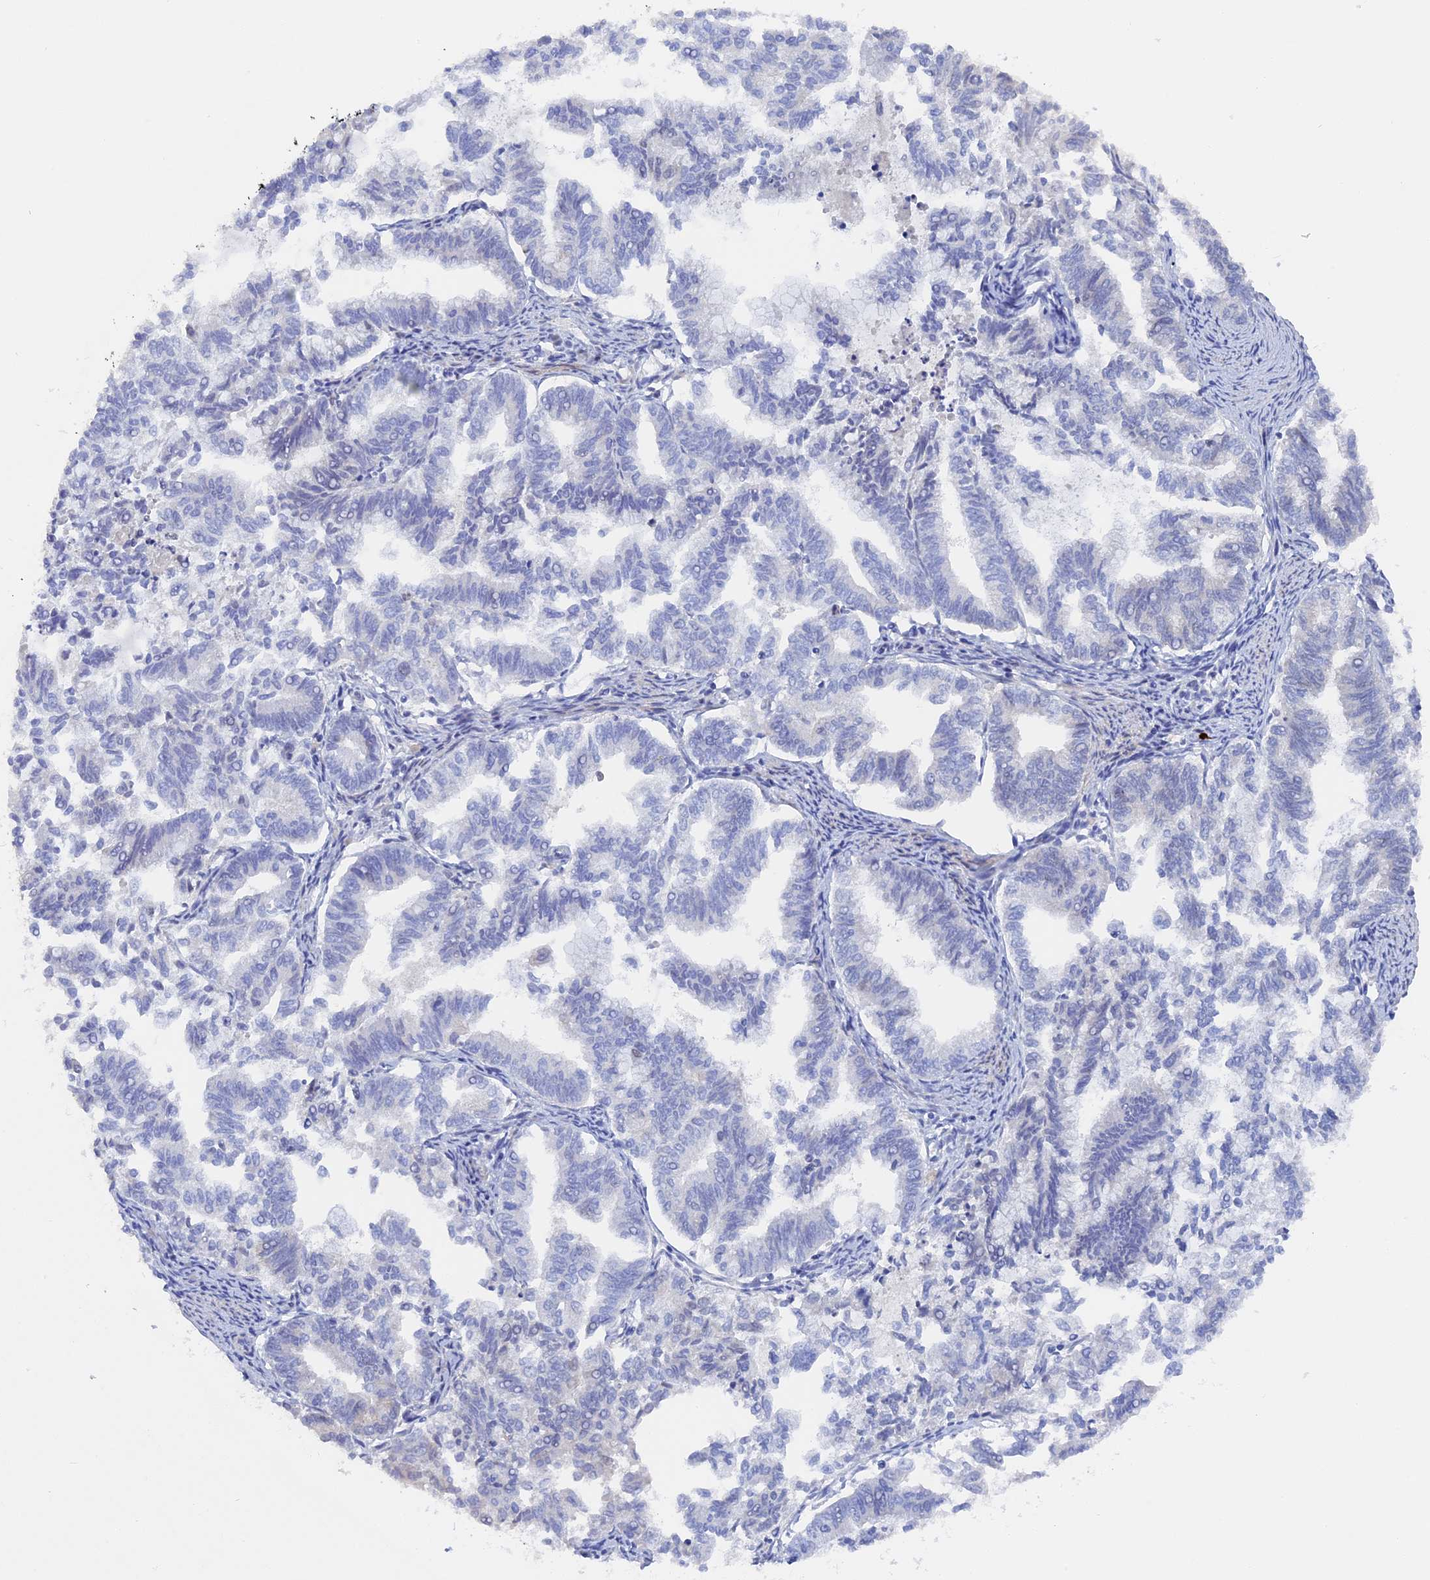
{"staining": {"intensity": "negative", "quantity": "none", "location": "none"}, "tissue": "endometrial cancer", "cell_type": "Tumor cells", "image_type": "cancer", "snomed": [{"axis": "morphology", "description": "Adenocarcinoma, NOS"}, {"axis": "topography", "description": "Endometrium"}], "caption": "Tumor cells show no significant protein expression in endometrial cancer (adenocarcinoma).", "gene": "BRD2", "patient": {"sex": "female", "age": 79}}